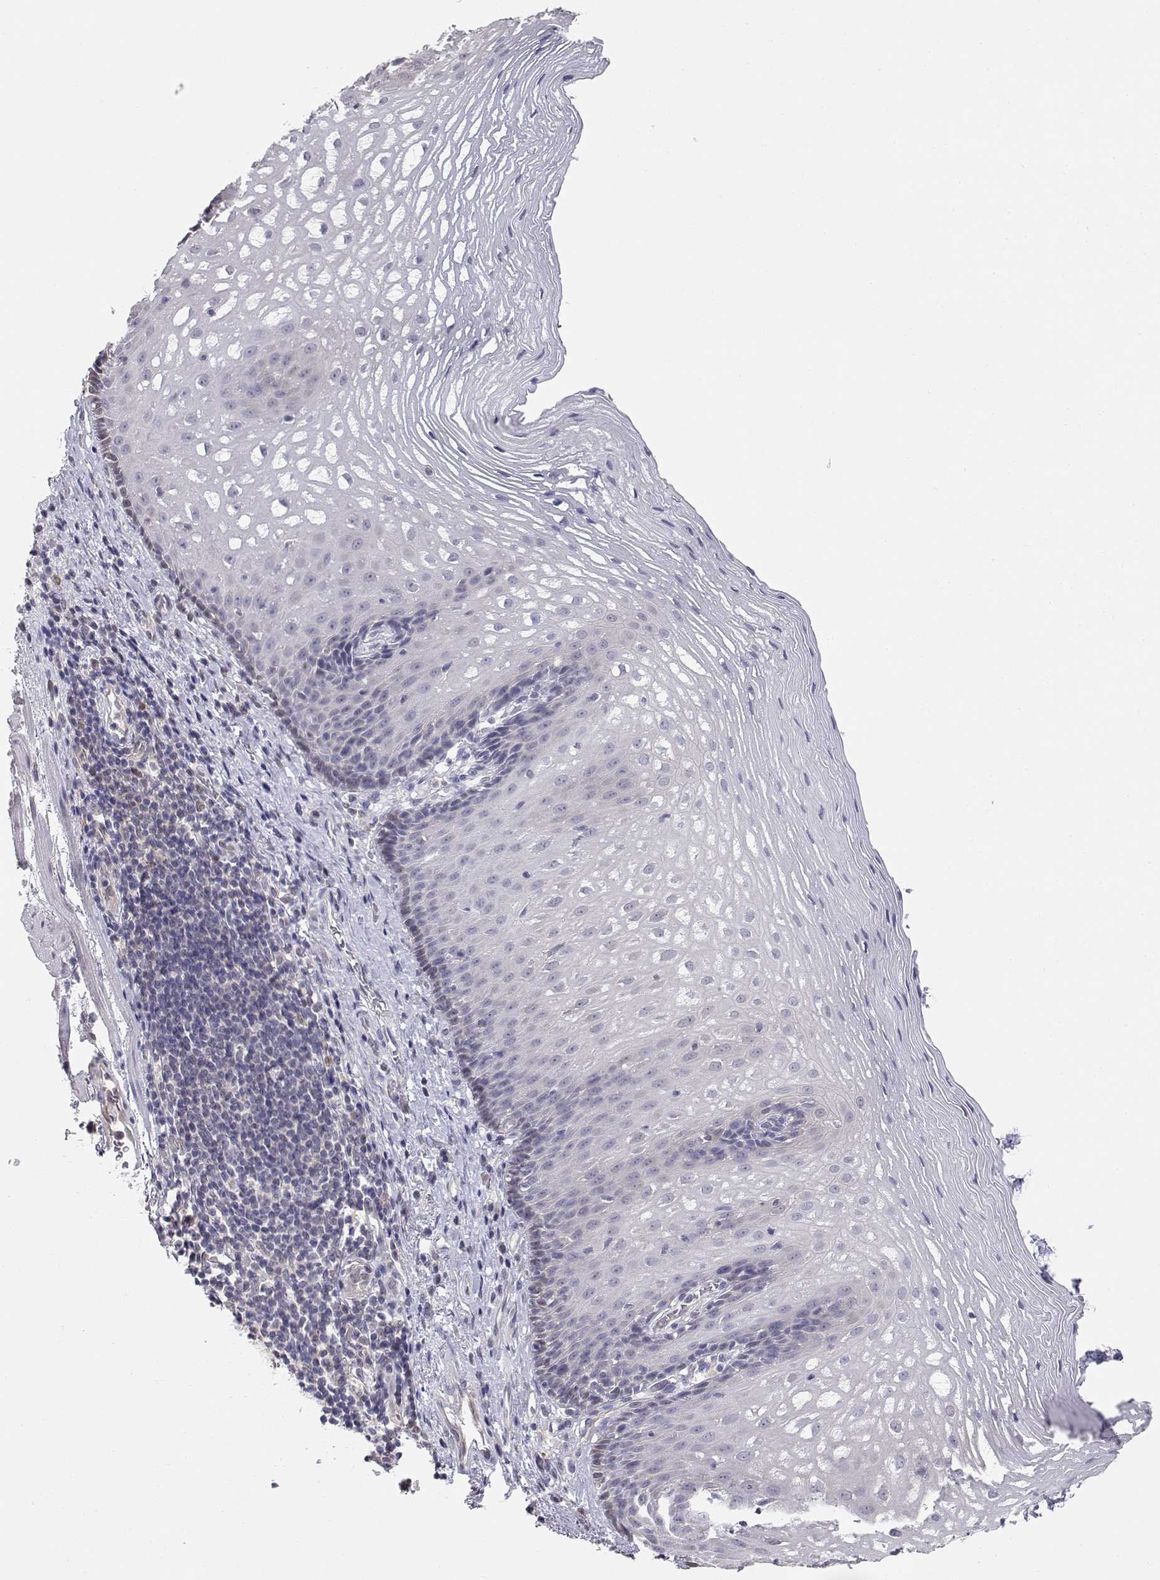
{"staining": {"intensity": "negative", "quantity": "none", "location": "none"}, "tissue": "esophagus", "cell_type": "Squamous epithelial cells", "image_type": "normal", "snomed": [{"axis": "morphology", "description": "Normal tissue, NOS"}, {"axis": "topography", "description": "Esophagus"}], "caption": "The micrograph displays no staining of squamous epithelial cells in unremarkable esophagus.", "gene": "ADA", "patient": {"sex": "male", "age": 76}}